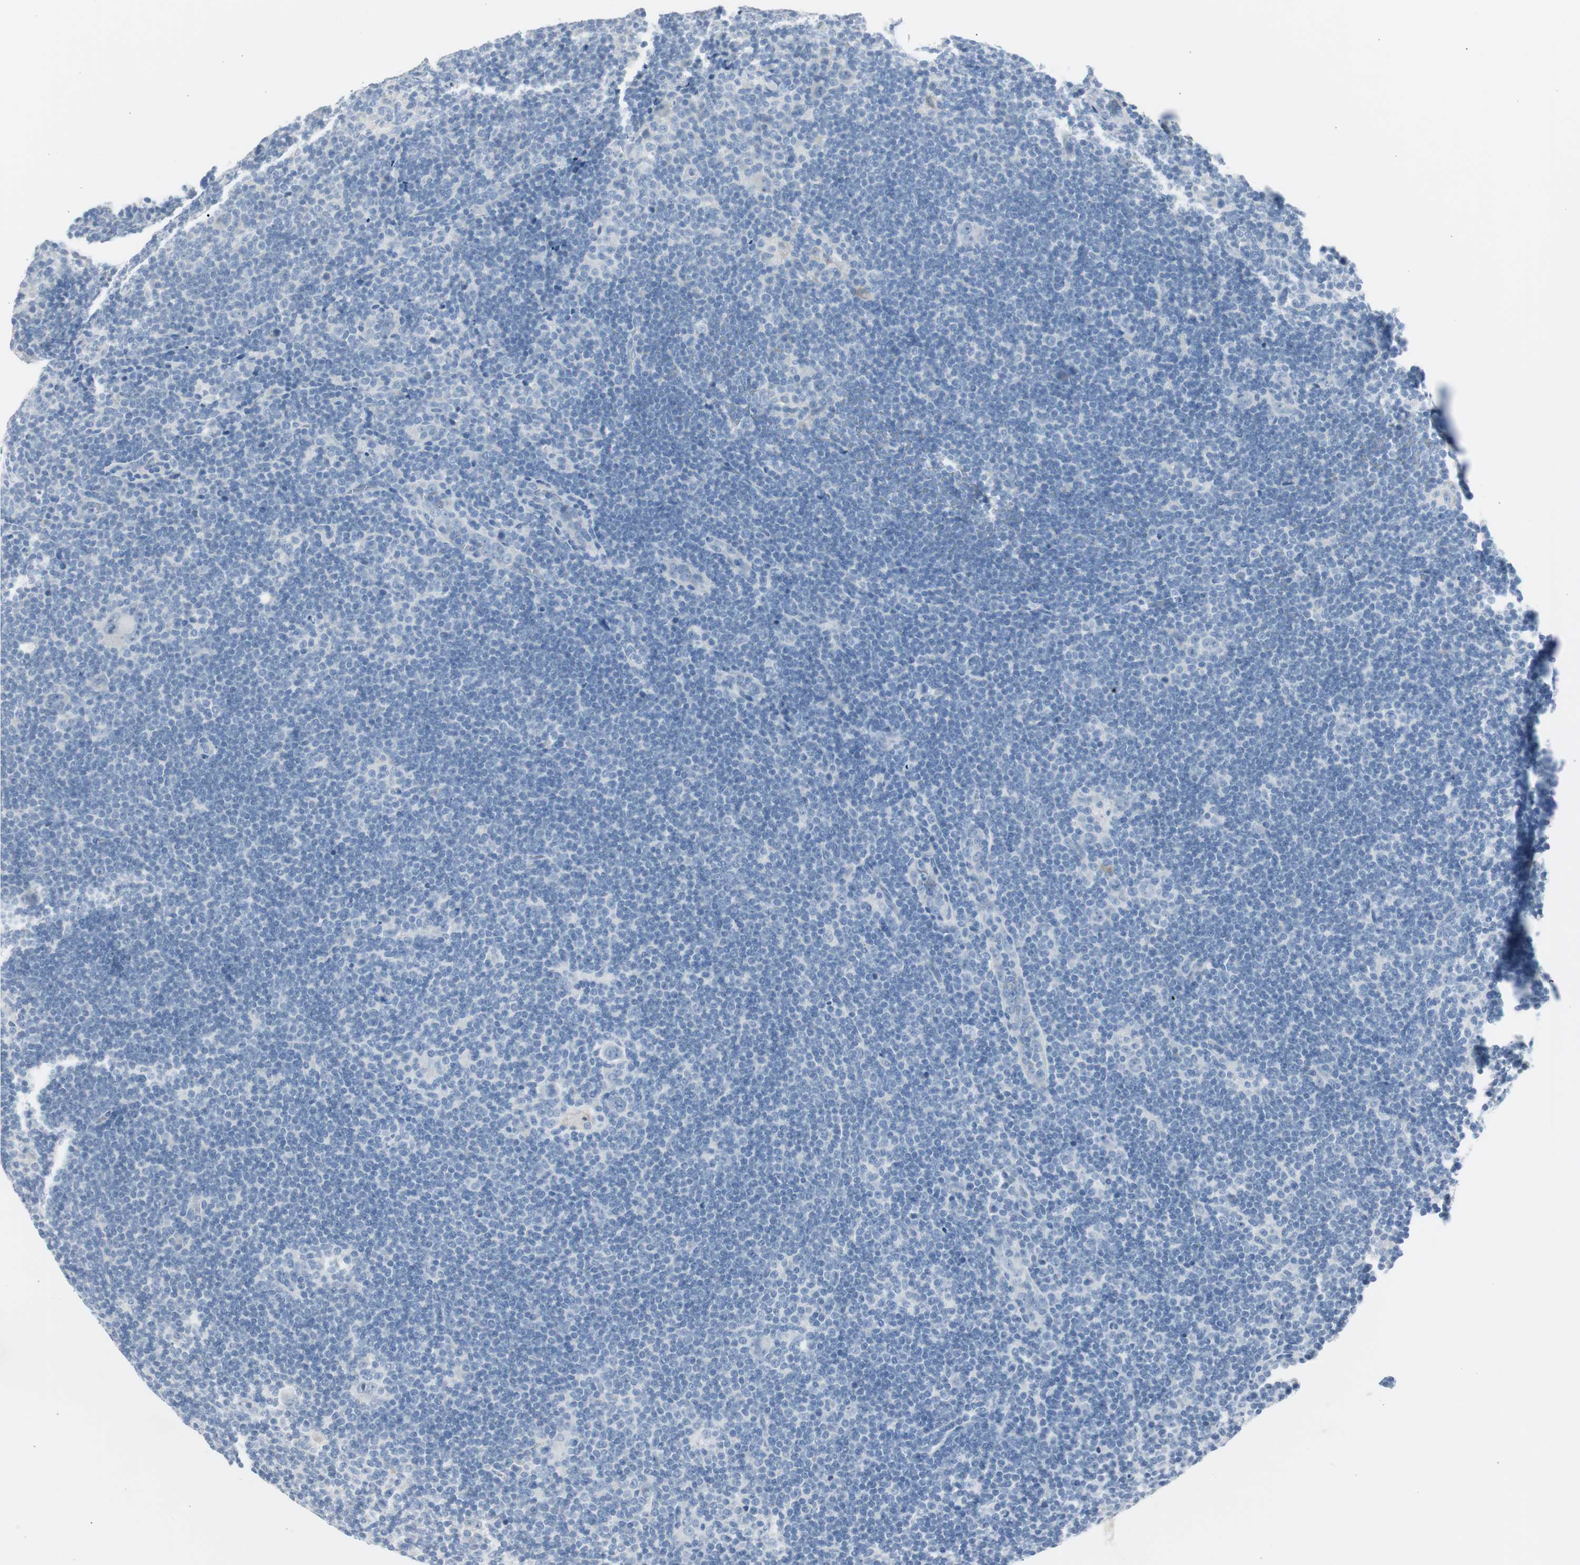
{"staining": {"intensity": "negative", "quantity": "none", "location": "none"}, "tissue": "lymphoma", "cell_type": "Tumor cells", "image_type": "cancer", "snomed": [{"axis": "morphology", "description": "Hodgkin's disease, NOS"}, {"axis": "topography", "description": "Lymph node"}], "caption": "Immunohistochemical staining of human lymphoma exhibits no significant staining in tumor cells. The staining was performed using DAB (3,3'-diaminobenzidine) to visualize the protein expression in brown, while the nuclei were stained in blue with hematoxylin (Magnification: 20x).", "gene": "S100A7", "patient": {"sex": "female", "age": 57}}